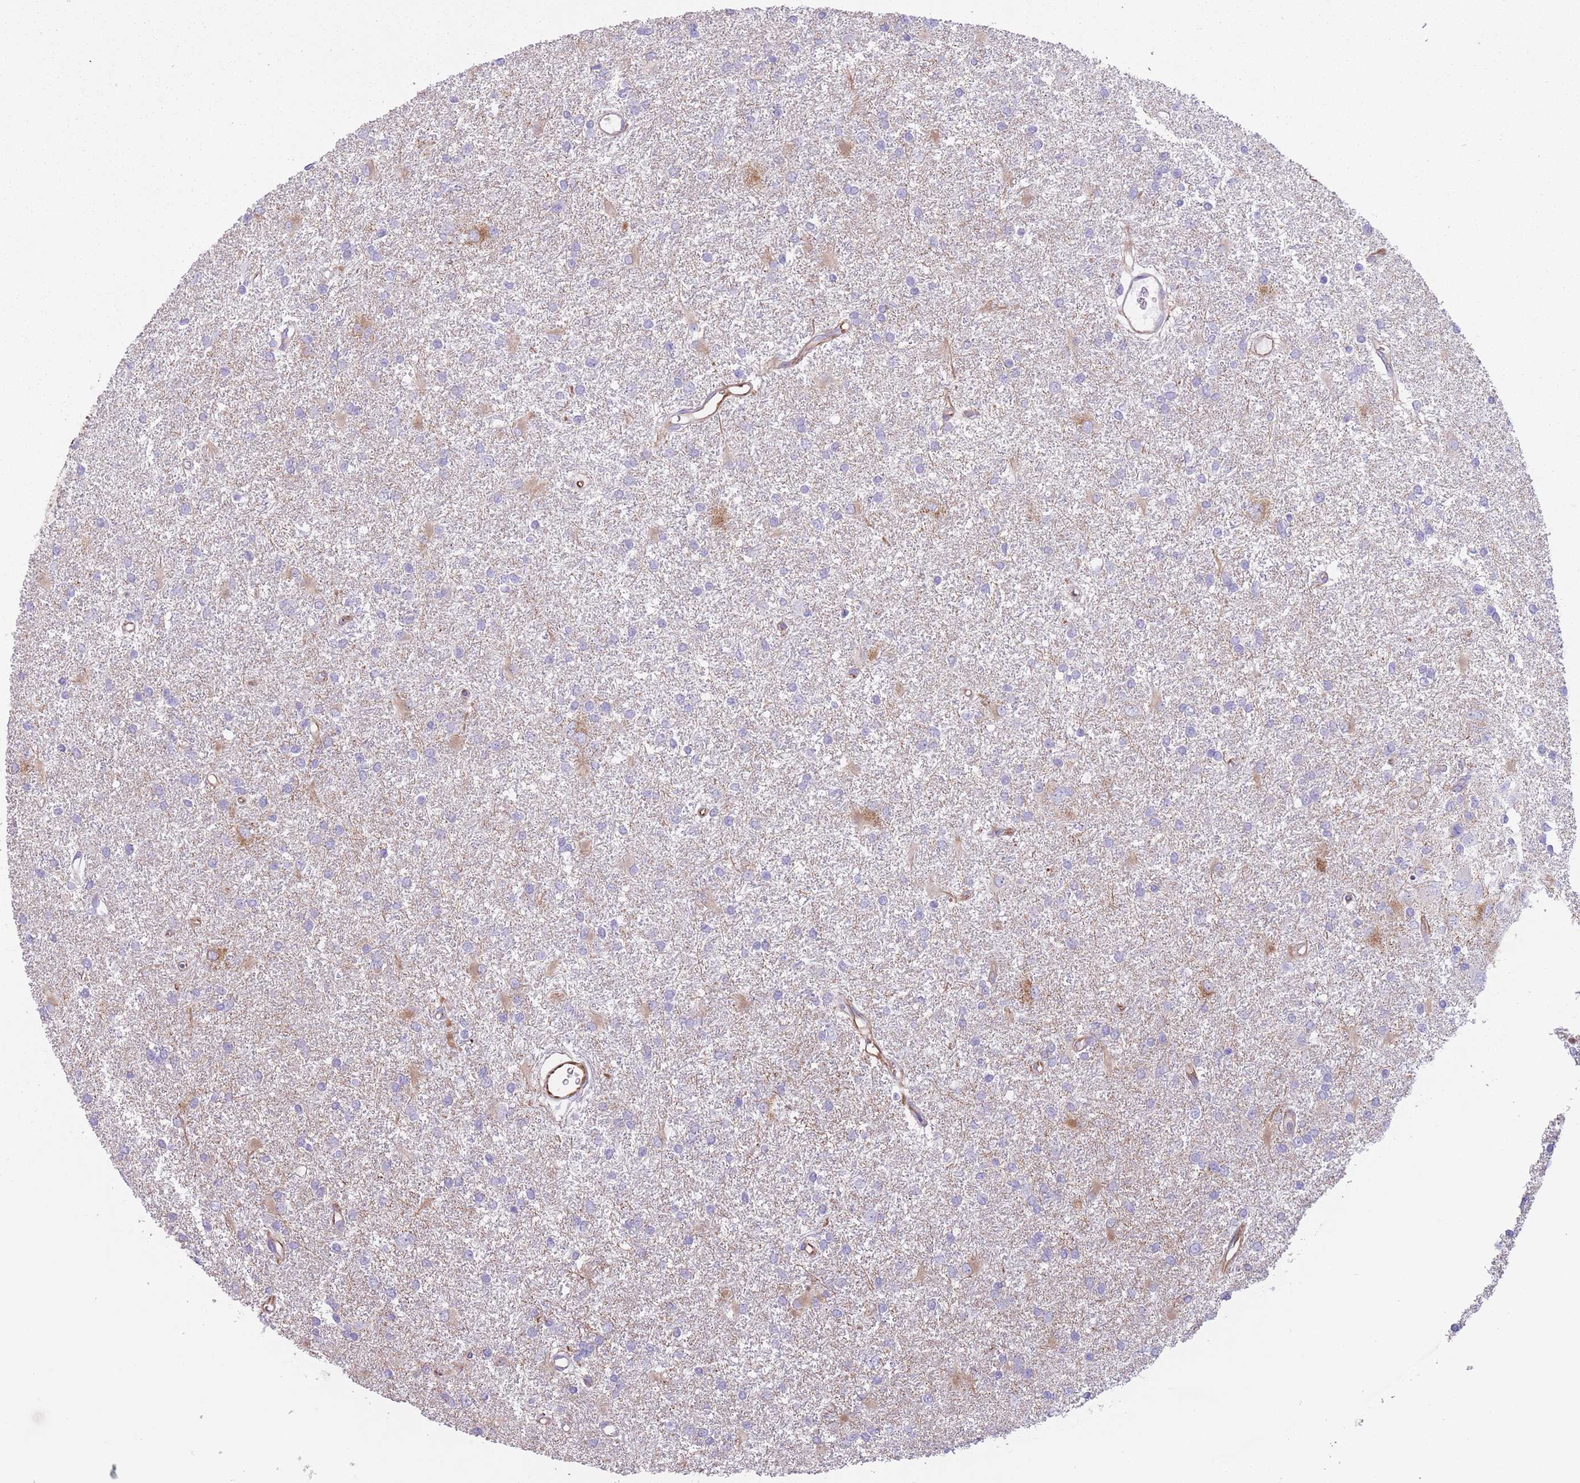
{"staining": {"intensity": "negative", "quantity": "none", "location": "none"}, "tissue": "glioma", "cell_type": "Tumor cells", "image_type": "cancer", "snomed": [{"axis": "morphology", "description": "Glioma, malignant, High grade"}, {"axis": "topography", "description": "Brain"}], "caption": "Tumor cells are negative for protein expression in human malignant high-grade glioma.", "gene": "PTCD1", "patient": {"sex": "female", "age": 50}}